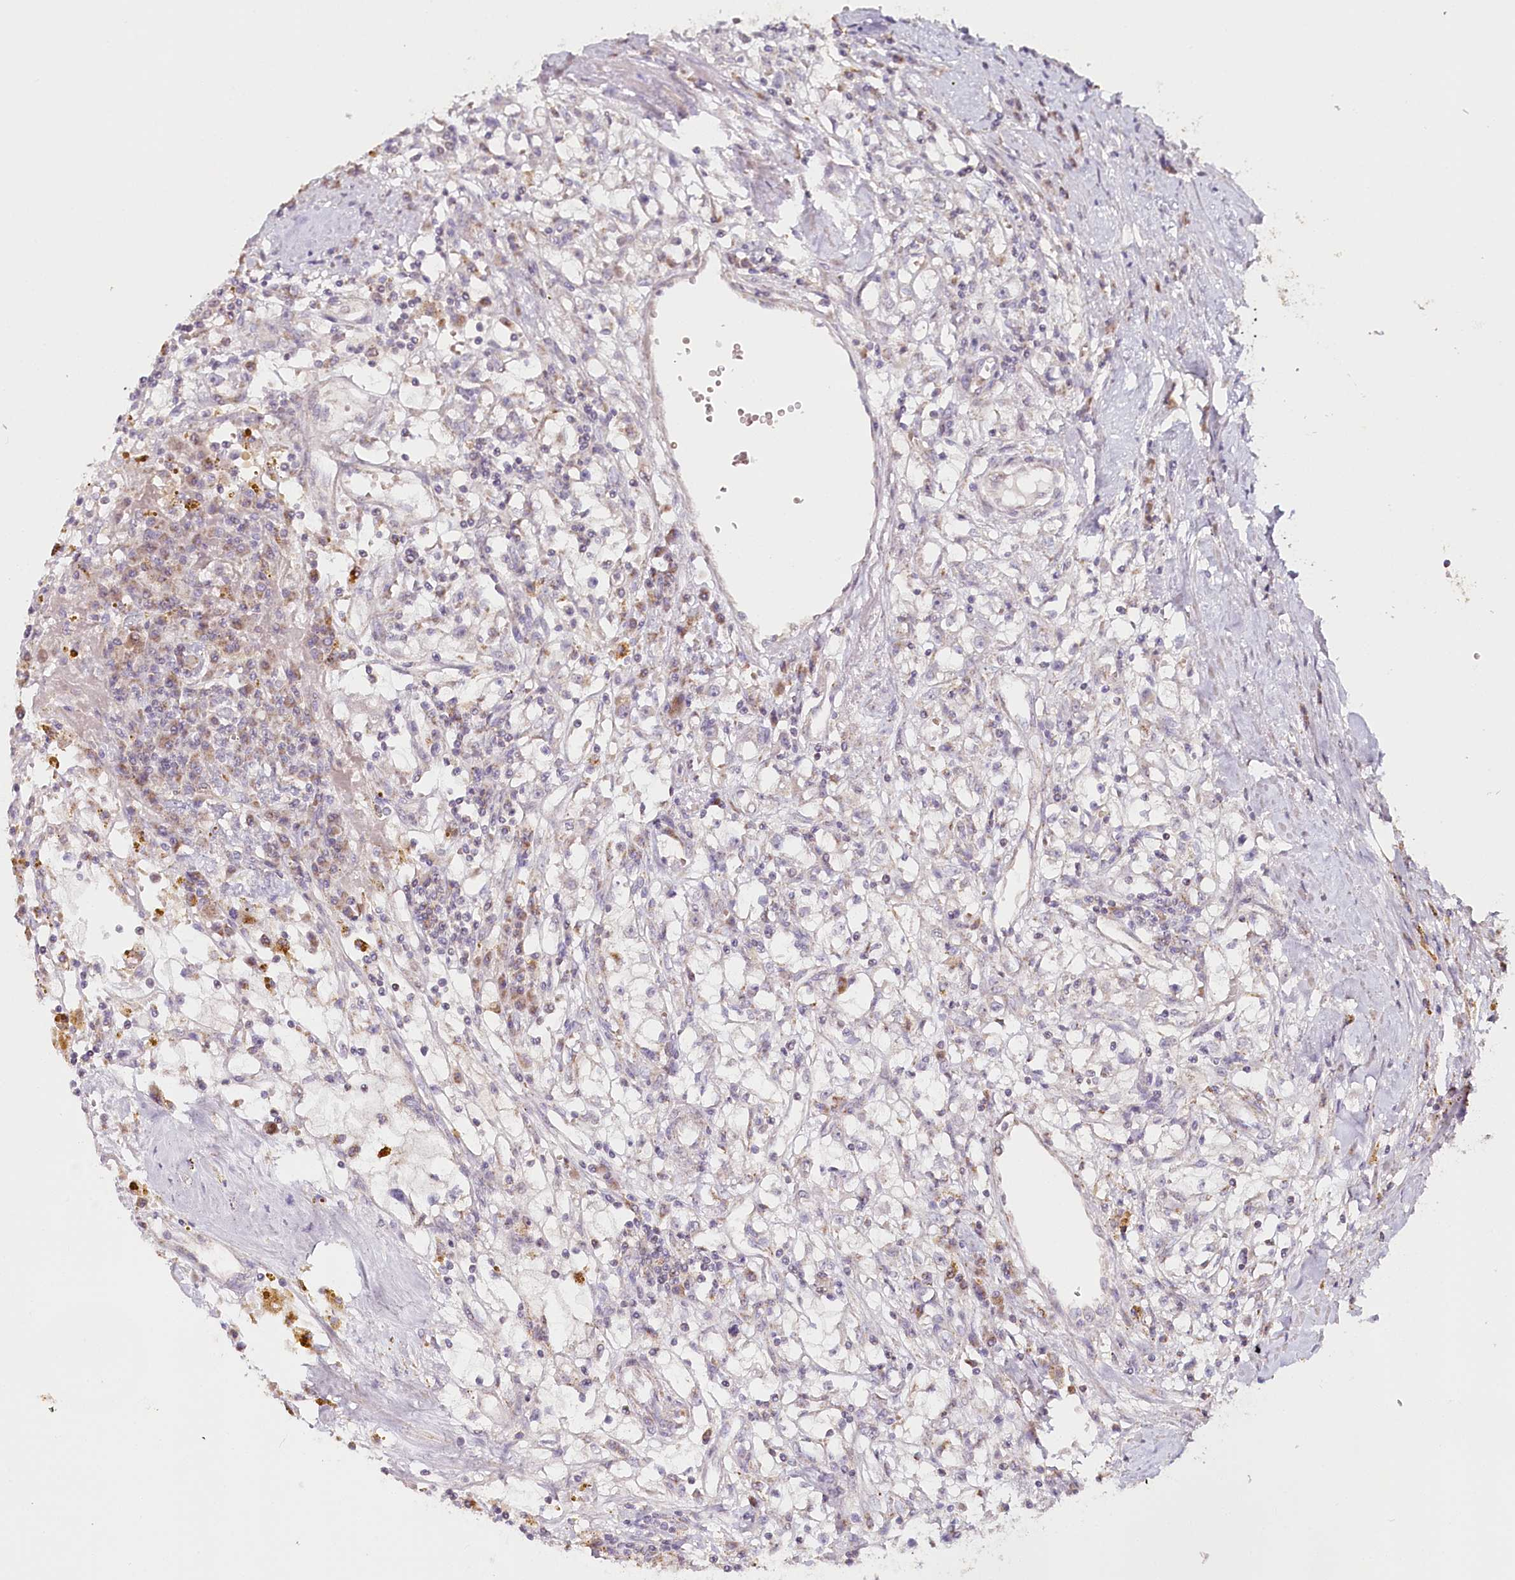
{"staining": {"intensity": "weak", "quantity": "<25%", "location": "cytoplasmic/membranous"}, "tissue": "renal cancer", "cell_type": "Tumor cells", "image_type": "cancer", "snomed": [{"axis": "morphology", "description": "Adenocarcinoma, NOS"}, {"axis": "topography", "description": "Kidney"}], "caption": "Tumor cells show no significant protein positivity in adenocarcinoma (renal). (DAB immunohistochemistry (IHC) with hematoxylin counter stain).", "gene": "MMP25", "patient": {"sex": "male", "age": 56}}